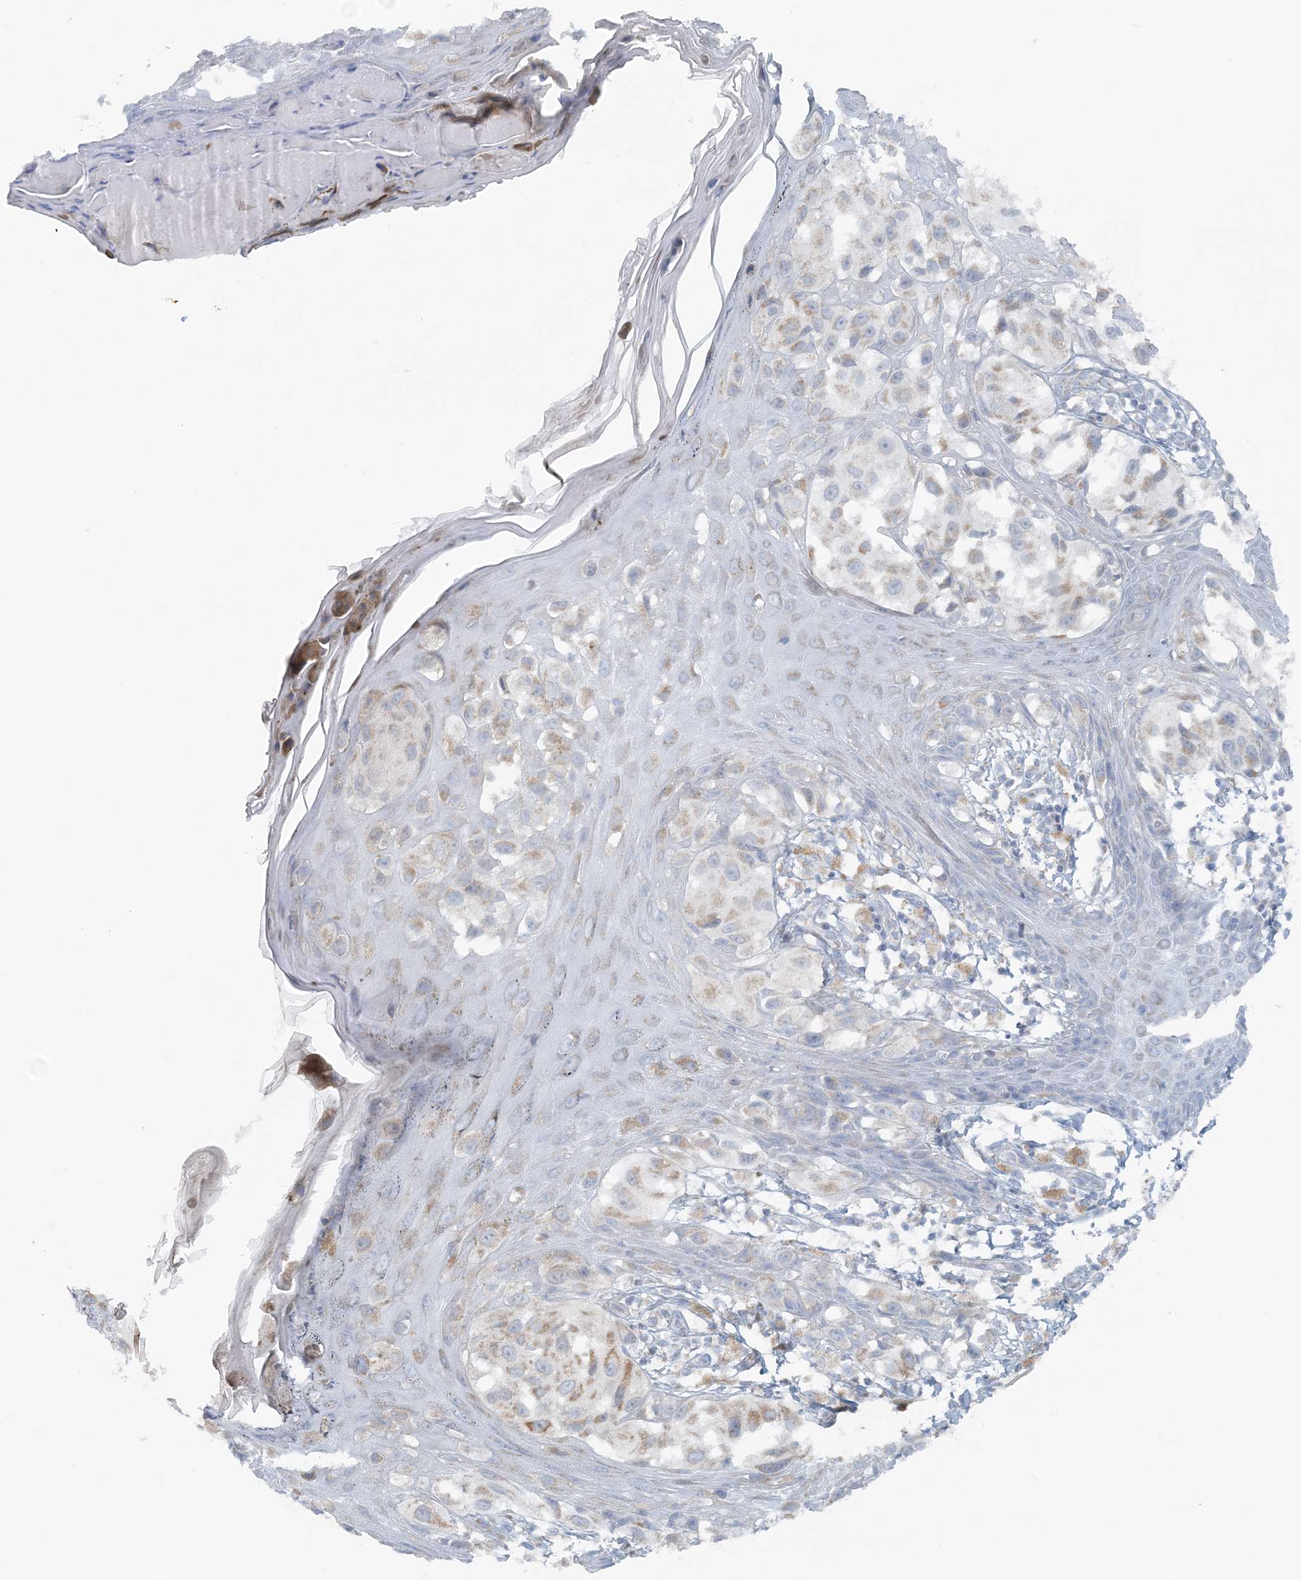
{"staining": {"intensity": "weak", "quantity": "25%-75%", "location": "cytoplasmic/membranous"}, "tissue": "melanoma", "cell_type": "Tumor cells", "image_type": "cancer", "snomed": [{"axis": "morphology", "description": "Malignant melanoma, NOS"}, {"axis": "topography", "description": "Skin of leg"}], "caption": "DAB immunohistochemical staining of human malignant melanoma reveals weak cytoplasmic/membranous protein positivity in about 25%-75% of tumor cells. The staining was performed using DAB to visualize the protein expression in brown, while the nuclei were stained in blue with hematoxylin (Magnification: 20x).", "gene": "PCCB", "patient": {"sex": "female", "age": 72}}